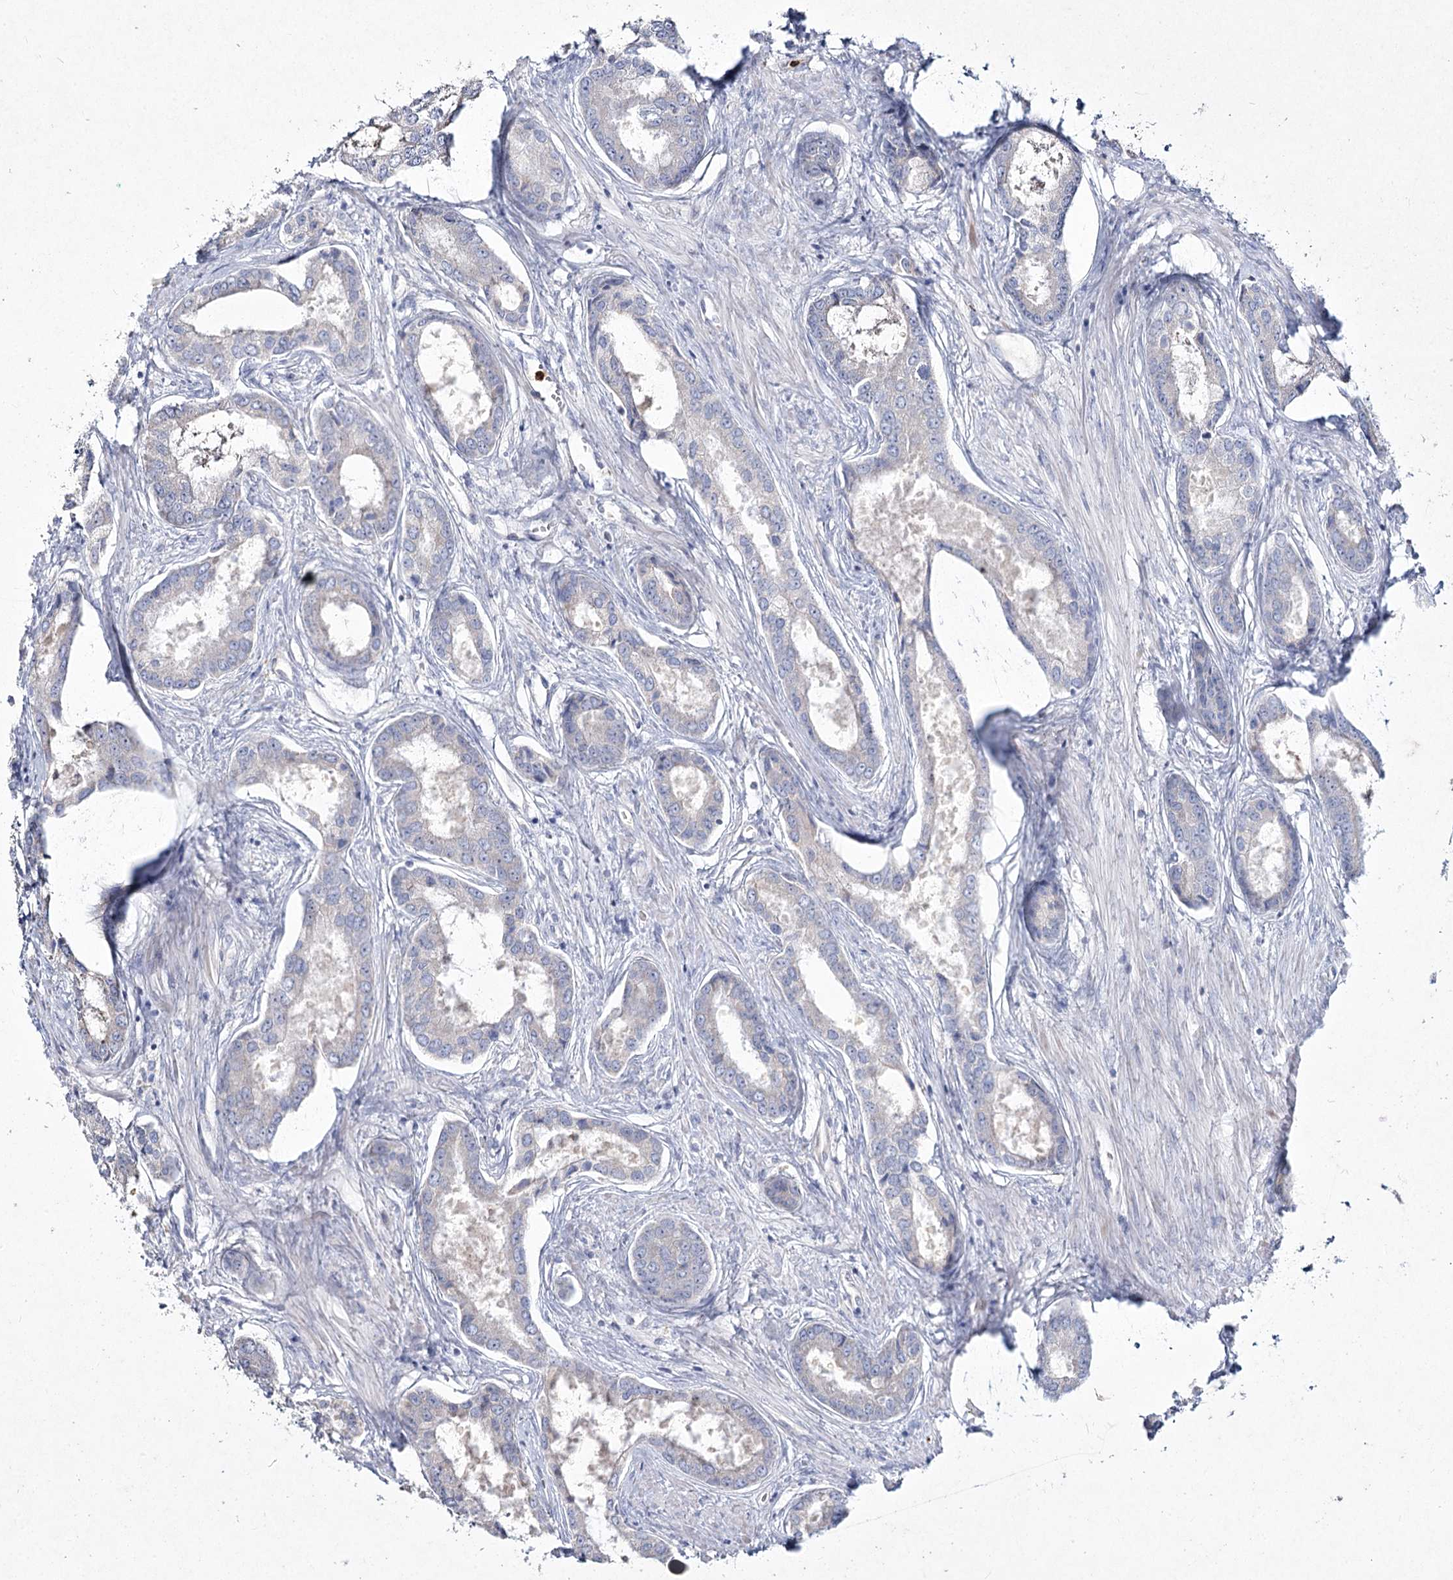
{"staining": {"intensity": "negative", "quantity": "none", "location": "none"}, "tissue": "prostate cancer", "cell_type": "Tumor cells", "image_type": "cancer", "snomed": [{"axis": "morphology", "description": "Adenocarcinoma, Low grade"}, {"axis": "topography", "description": "Prostate"}], "caption": "Protein analysis of prostate low-grade adenocarcinoma exhibits no significant positivity in tumor cells. The staining was performed using DAB to visualize the protein expression in brown, while the nuclei were stained in blue with hematoxylin (Magnification: 20x).", "gene": "NIPAL4", "patient": {"sex": "male", "age": 68}}